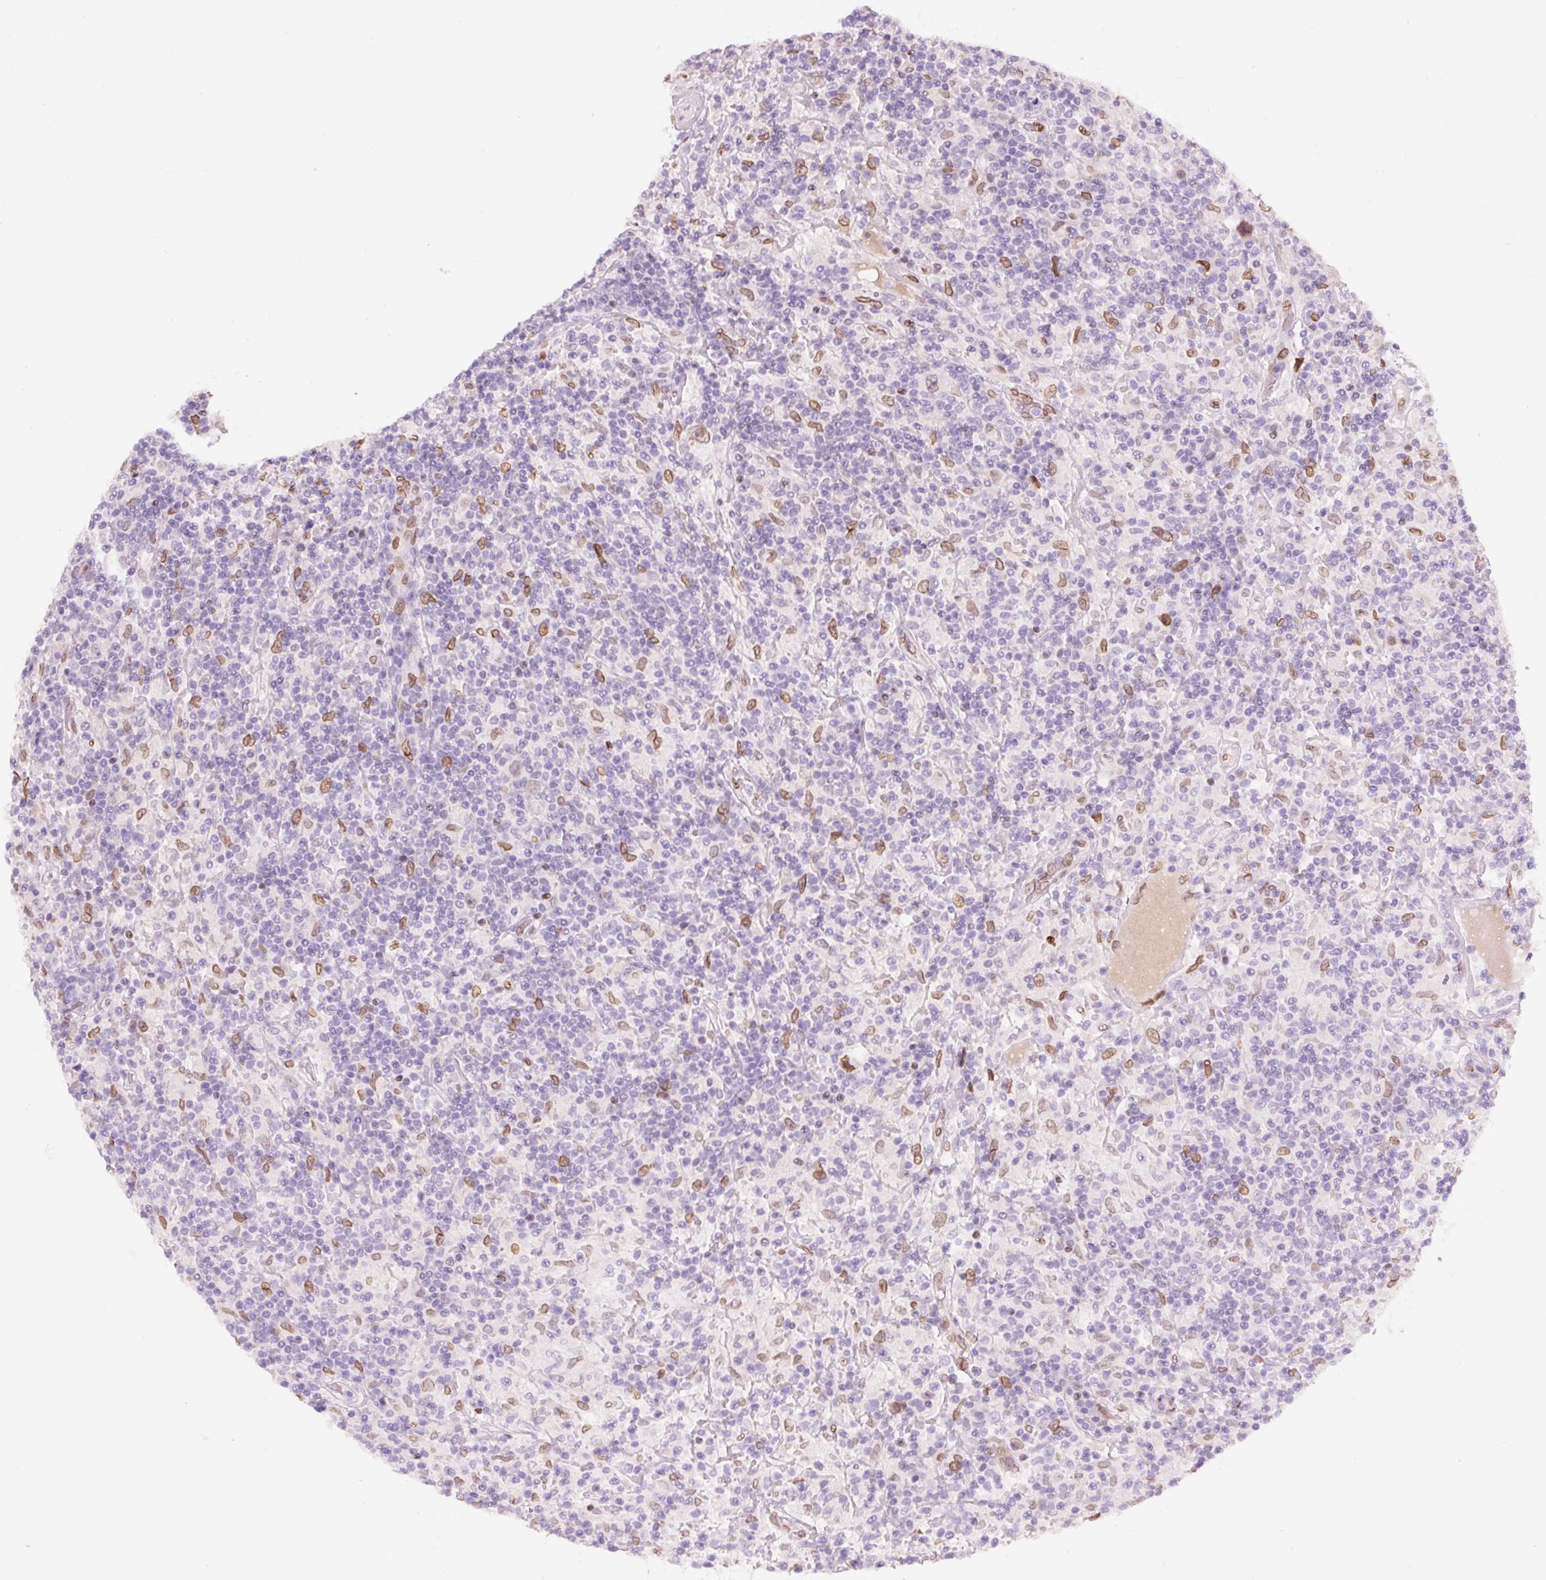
{"staining": {"intensity": "negative", "quantity": "none", "location": "none"}, "tissue": "lymphoma", "cell_type": "Tumor cells", "image_type": "cancer", "snomed": [{"axis": "morphology", "description": "Hodgkin's disease, NOS"}, {"axis": "topography", "description": "Lymph node"}], "caption": "This is an immunohistochemistry image of lymphoma. There is no positivity in tumor cells.", "gene": "ZNF224", "patient": {"sex": "male", "age": 70}}